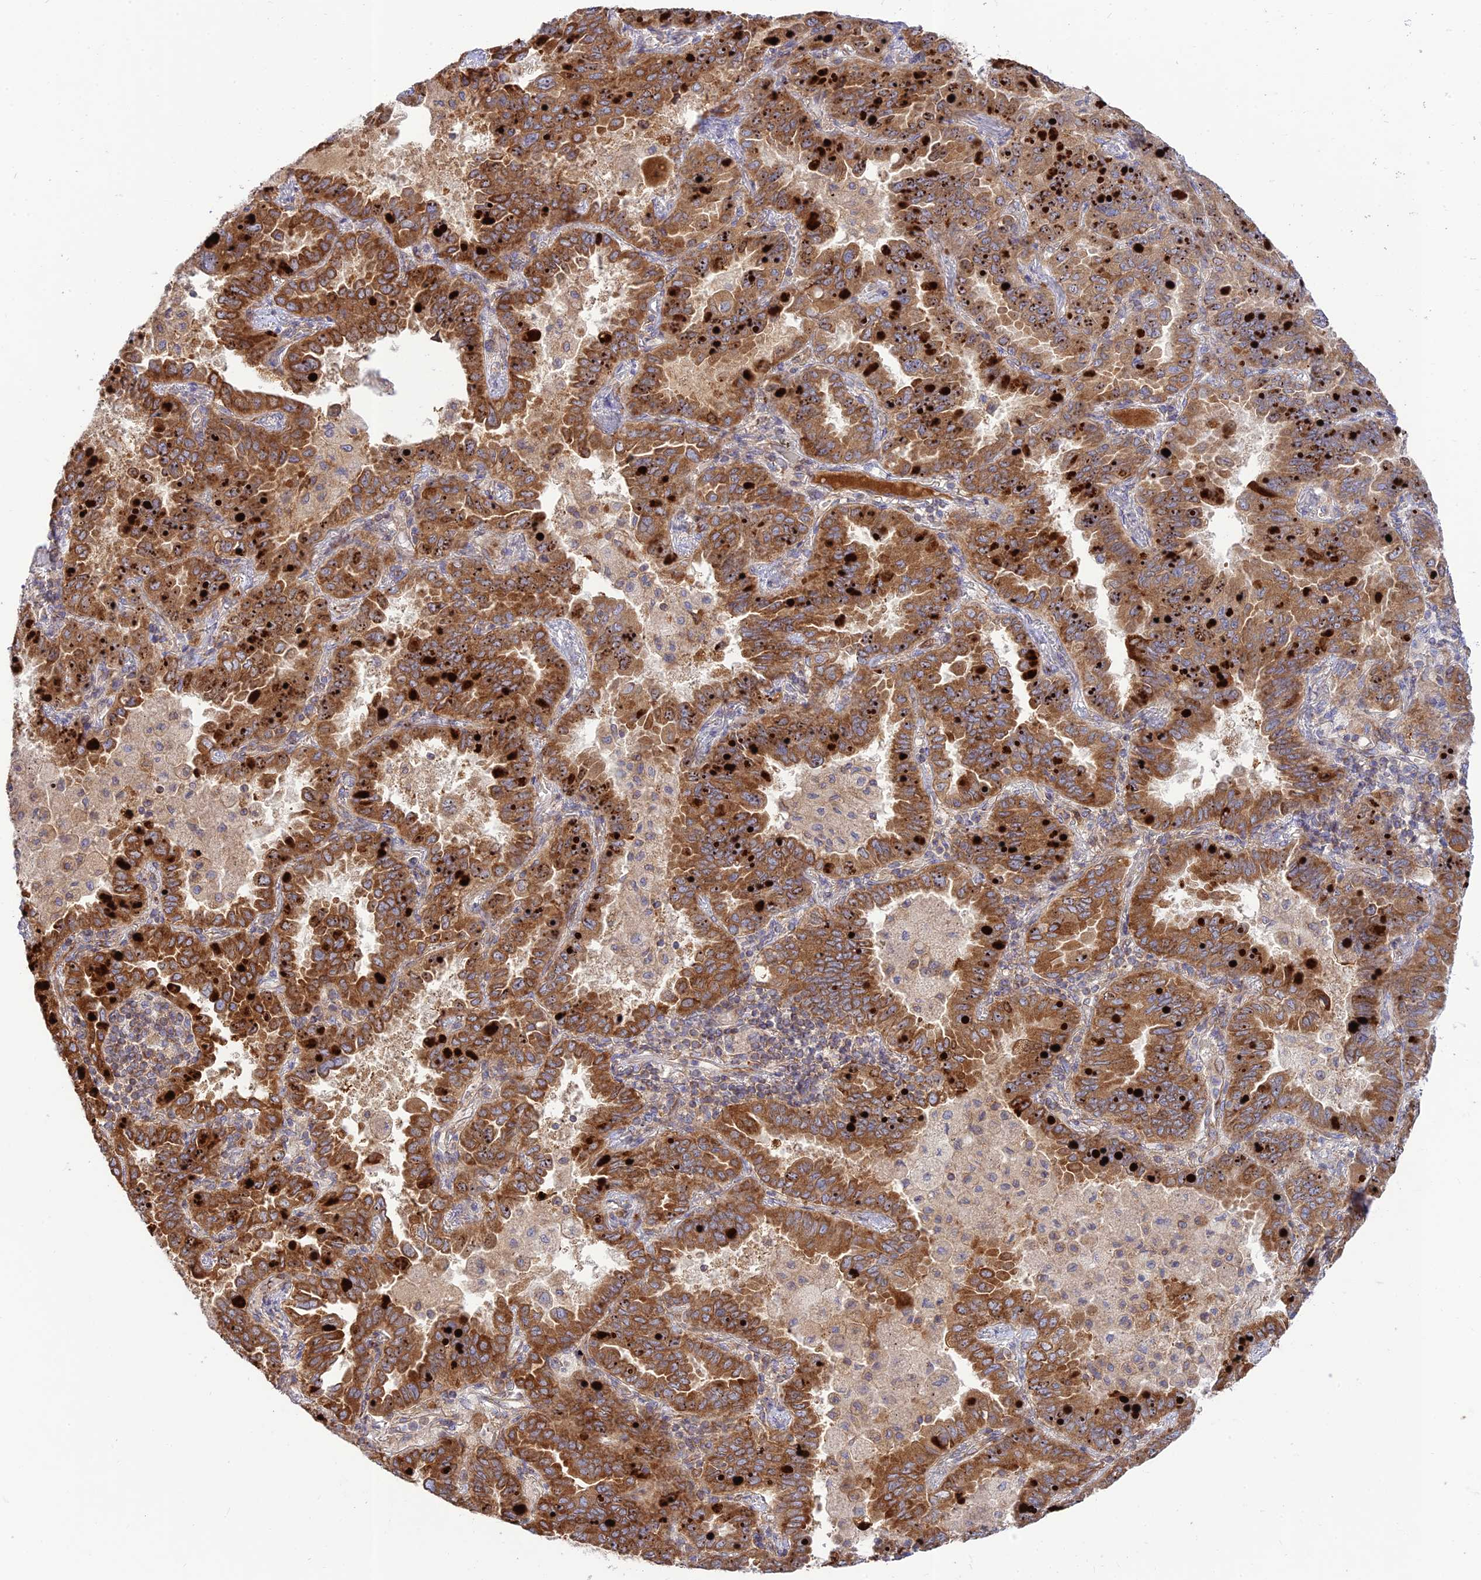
{"staining": {"intensity": "strong", "quantity": ">75%", "location": "cytoplasmic/membranous"}, "tissue": "lung cancer", "cell_type": "Tumor cells", "image_type": "cancer", "snomed": [{"axis": "morphology", "description": "Adenocarcinoma, NOS"}, {"axis": "topography", "description": "Lung"}], "caption": "A brown stain labels strong cytoplasmic/membranous positivity of a protein in lung cancer (adenocarcinoma) tumor cells.", "gene": "PIMREG", "patient": {"sex": "male", "age": 64}}